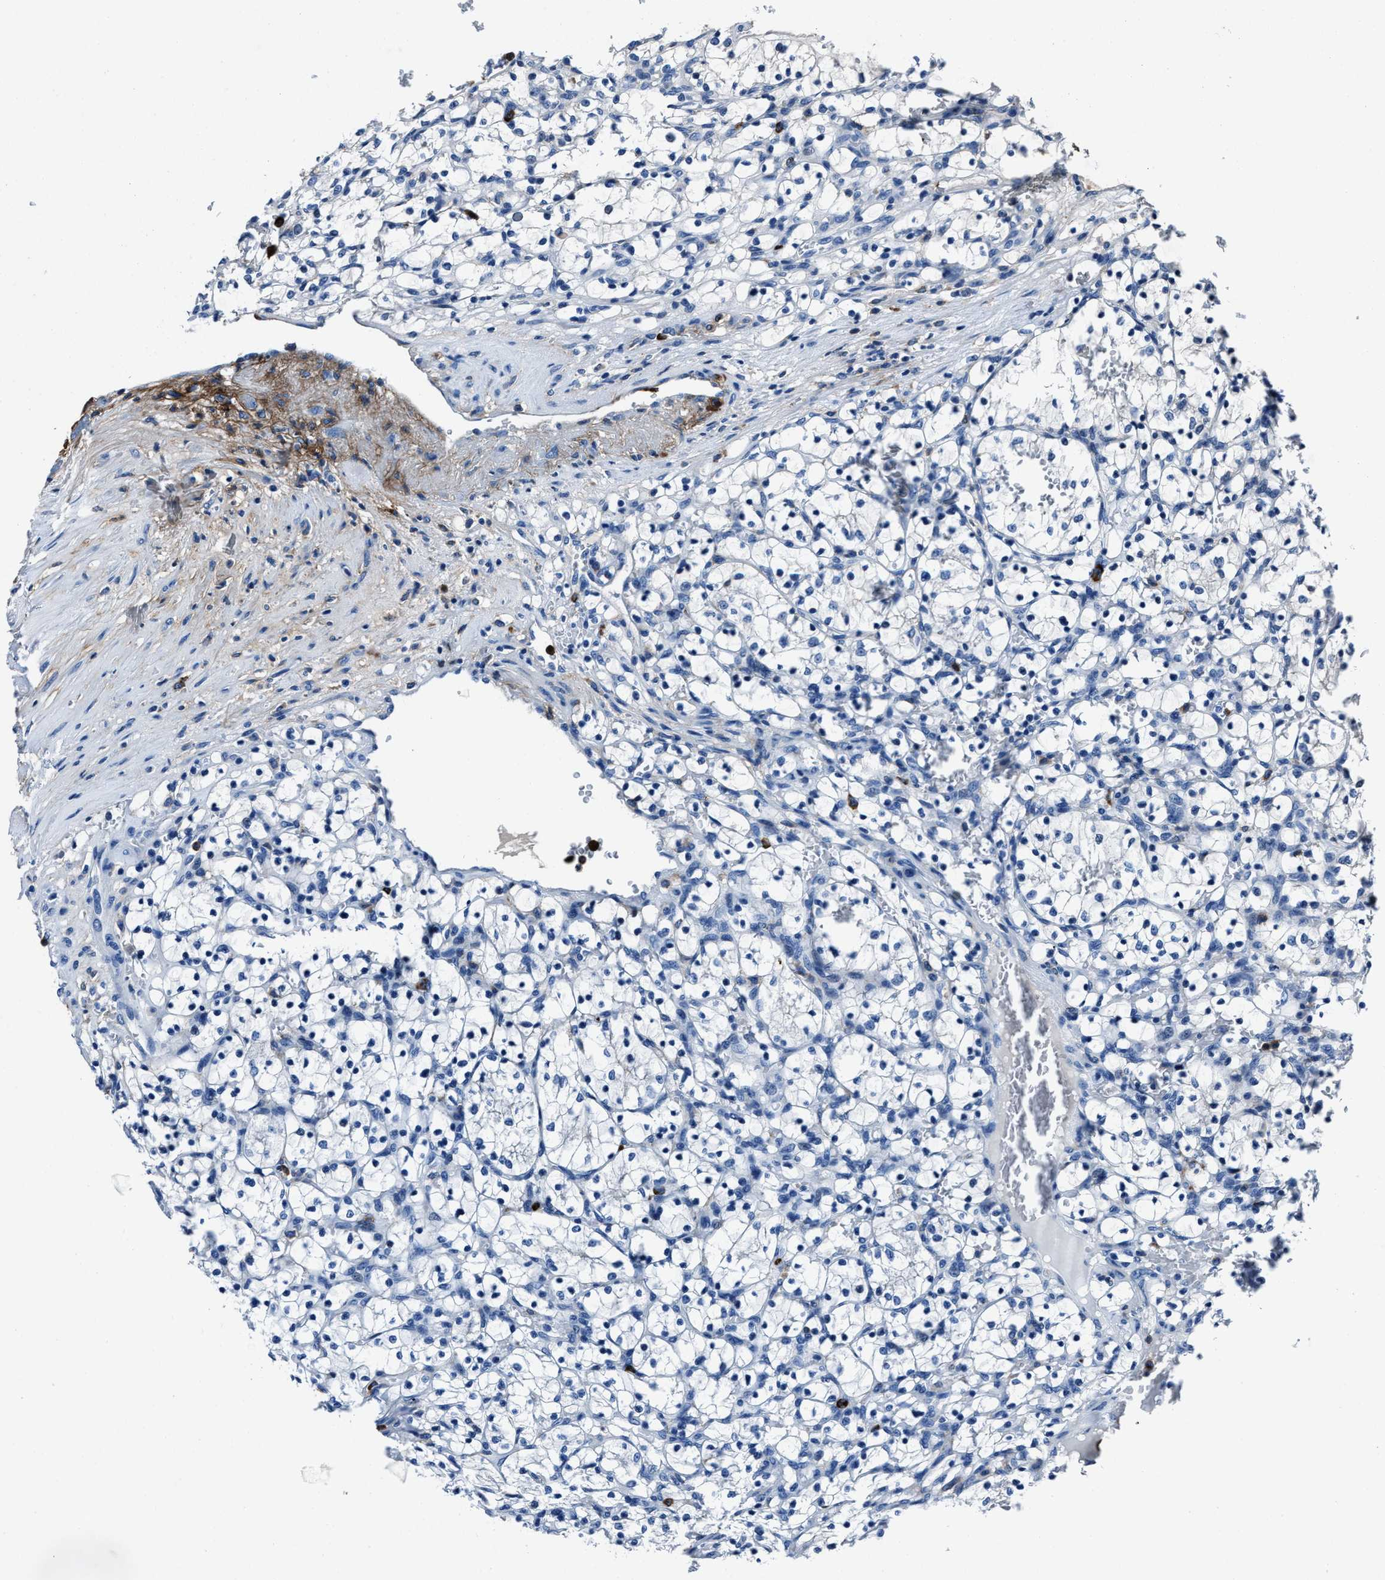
{"staining": {"intensity": "negative", "quantity": "none", "location": "none"}, "tissue": "renal cancer", "cell_type": "Tumor cells", "image_type": "cancer", "snomed": [{"axis": "morphology", "description": "Adenocarcinoma, NOS"}, {"axis": "topography", "description": "Kidney"}], "caption": "DAB immunohistochemical staining of renal cancer (adenocarcinoma) demonstrates no significant expression in tumor cells.", "gene": "FGL2", "patient": {"sex": "female", "age": 69}}